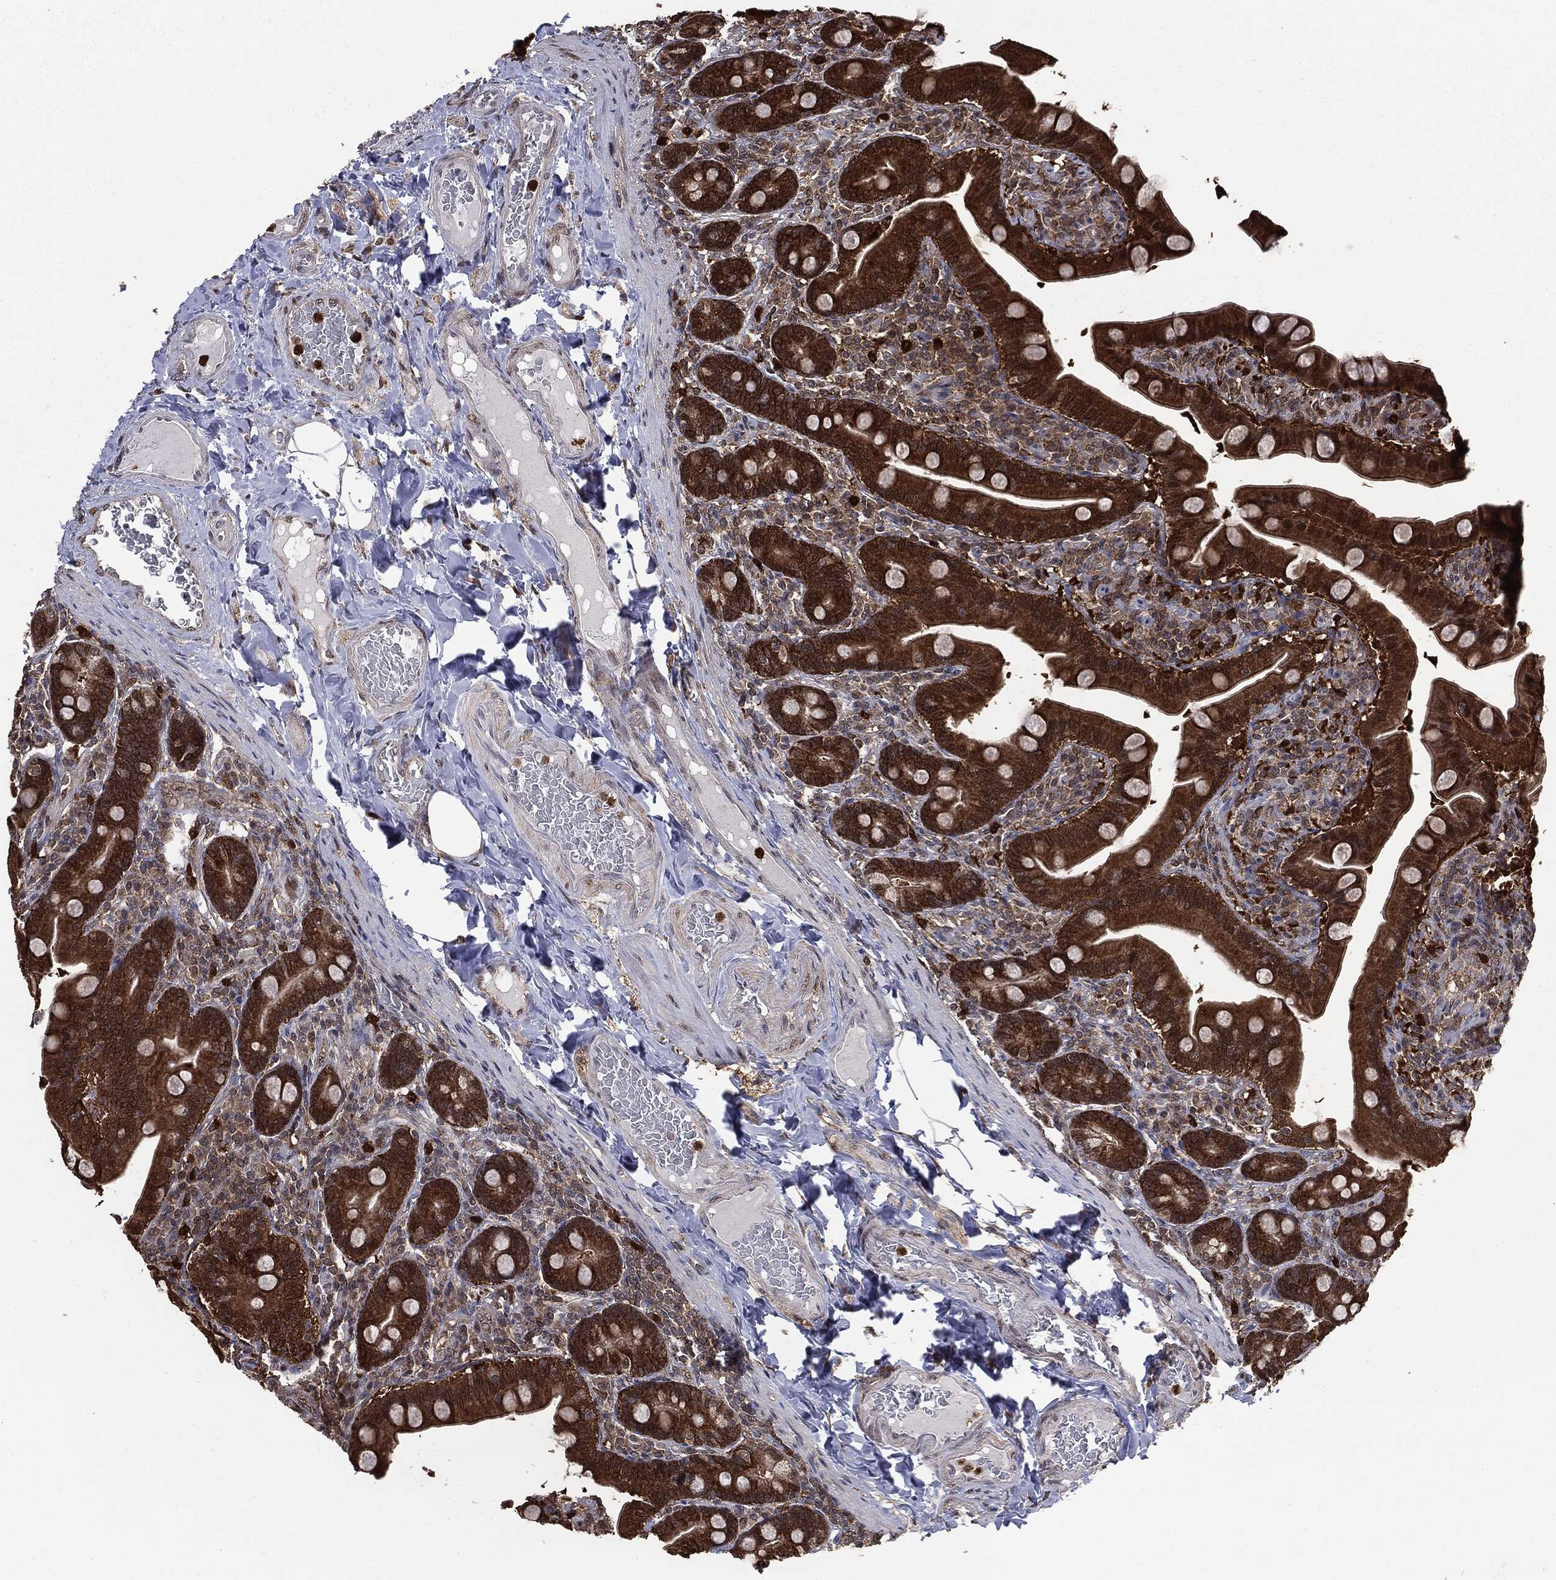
{"staining": {"intensity": "strong", "quantity": ">75%", "location": "cytoplasmic/membranous"}, "tissue": "small intestine", "cell_type": "Glandular cells", "image_type": "normal", "snomed": [{"axis": "morphology", "description": "Normal tissue, NOS"}, {"axis": "topography", "description": "Small intestine"}], "caption": "Small intestine stained with DAB (3,3'-diaminobenzidine) immunohistochemistry shows high levels of strong cytoplasmic/membranous positivity in about >75% of glandular cells. (DAB (3,3'-diaminobenzidine) IHC with brightfield microscopy, high magnification).", "gene": "GPI", "patient": {"sex": "male", "age": 66}}